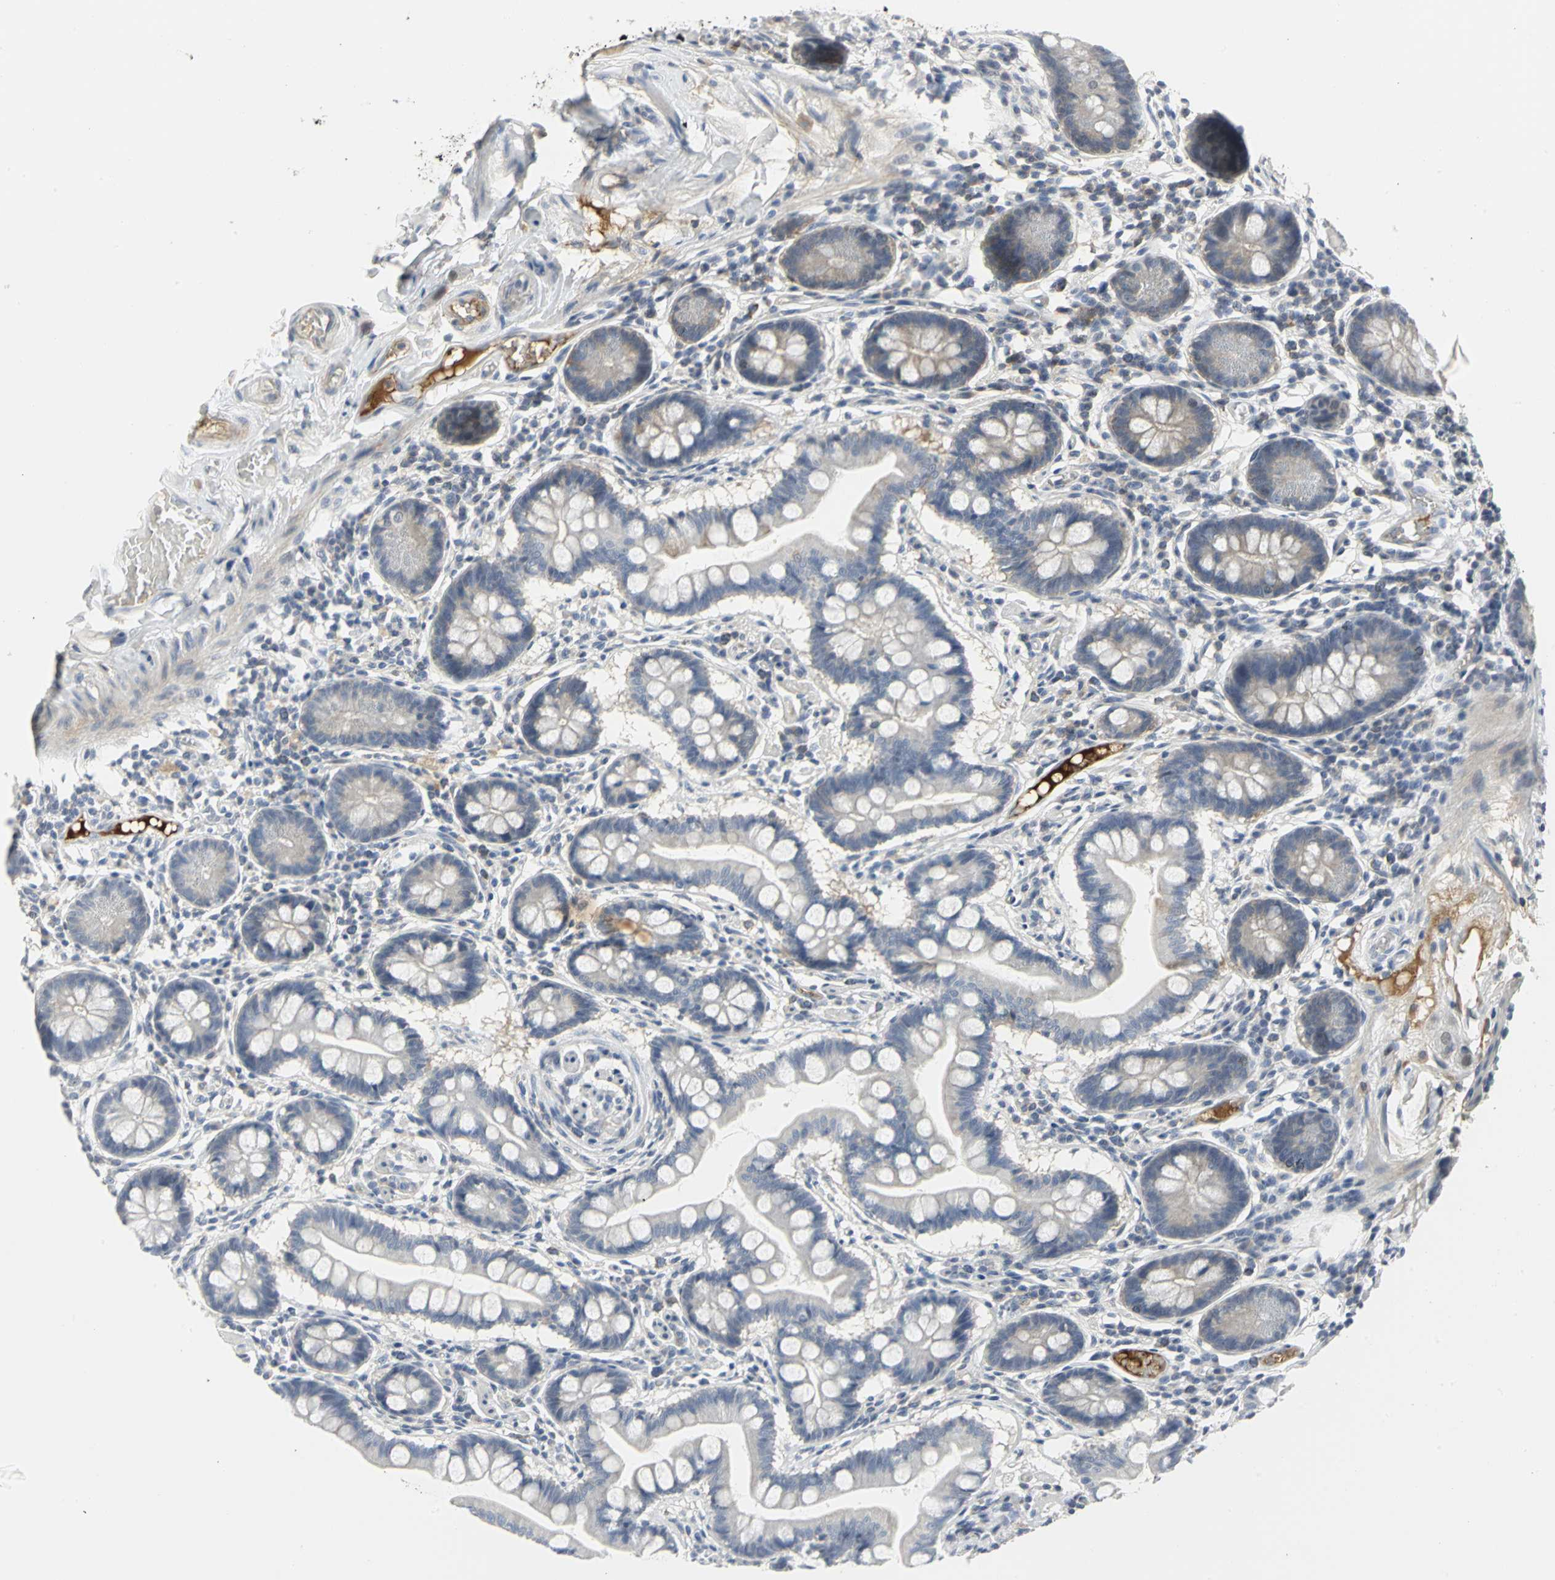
{"staining": {"intensity": "weak", "quantity": "25%-75%", "location": "cytoplasmic/membranous"}, "tissue": "small intestine", "cell_type": "Glandular cells", "image_type": "normal", "snomed": [{"axis": "morphology", "description": "Normal tissue, NOS"}, {"axis": "topography", "description": "Small intestine"}], "caption": "Benign small intestine was stained to show a protein in brown. There is low levels of weak cytoplasmic/membranous expression in approximately 25%-75% of glandular cells.", "gene": "ZIC1", "patient": {"sex": "male", "age": 41}}